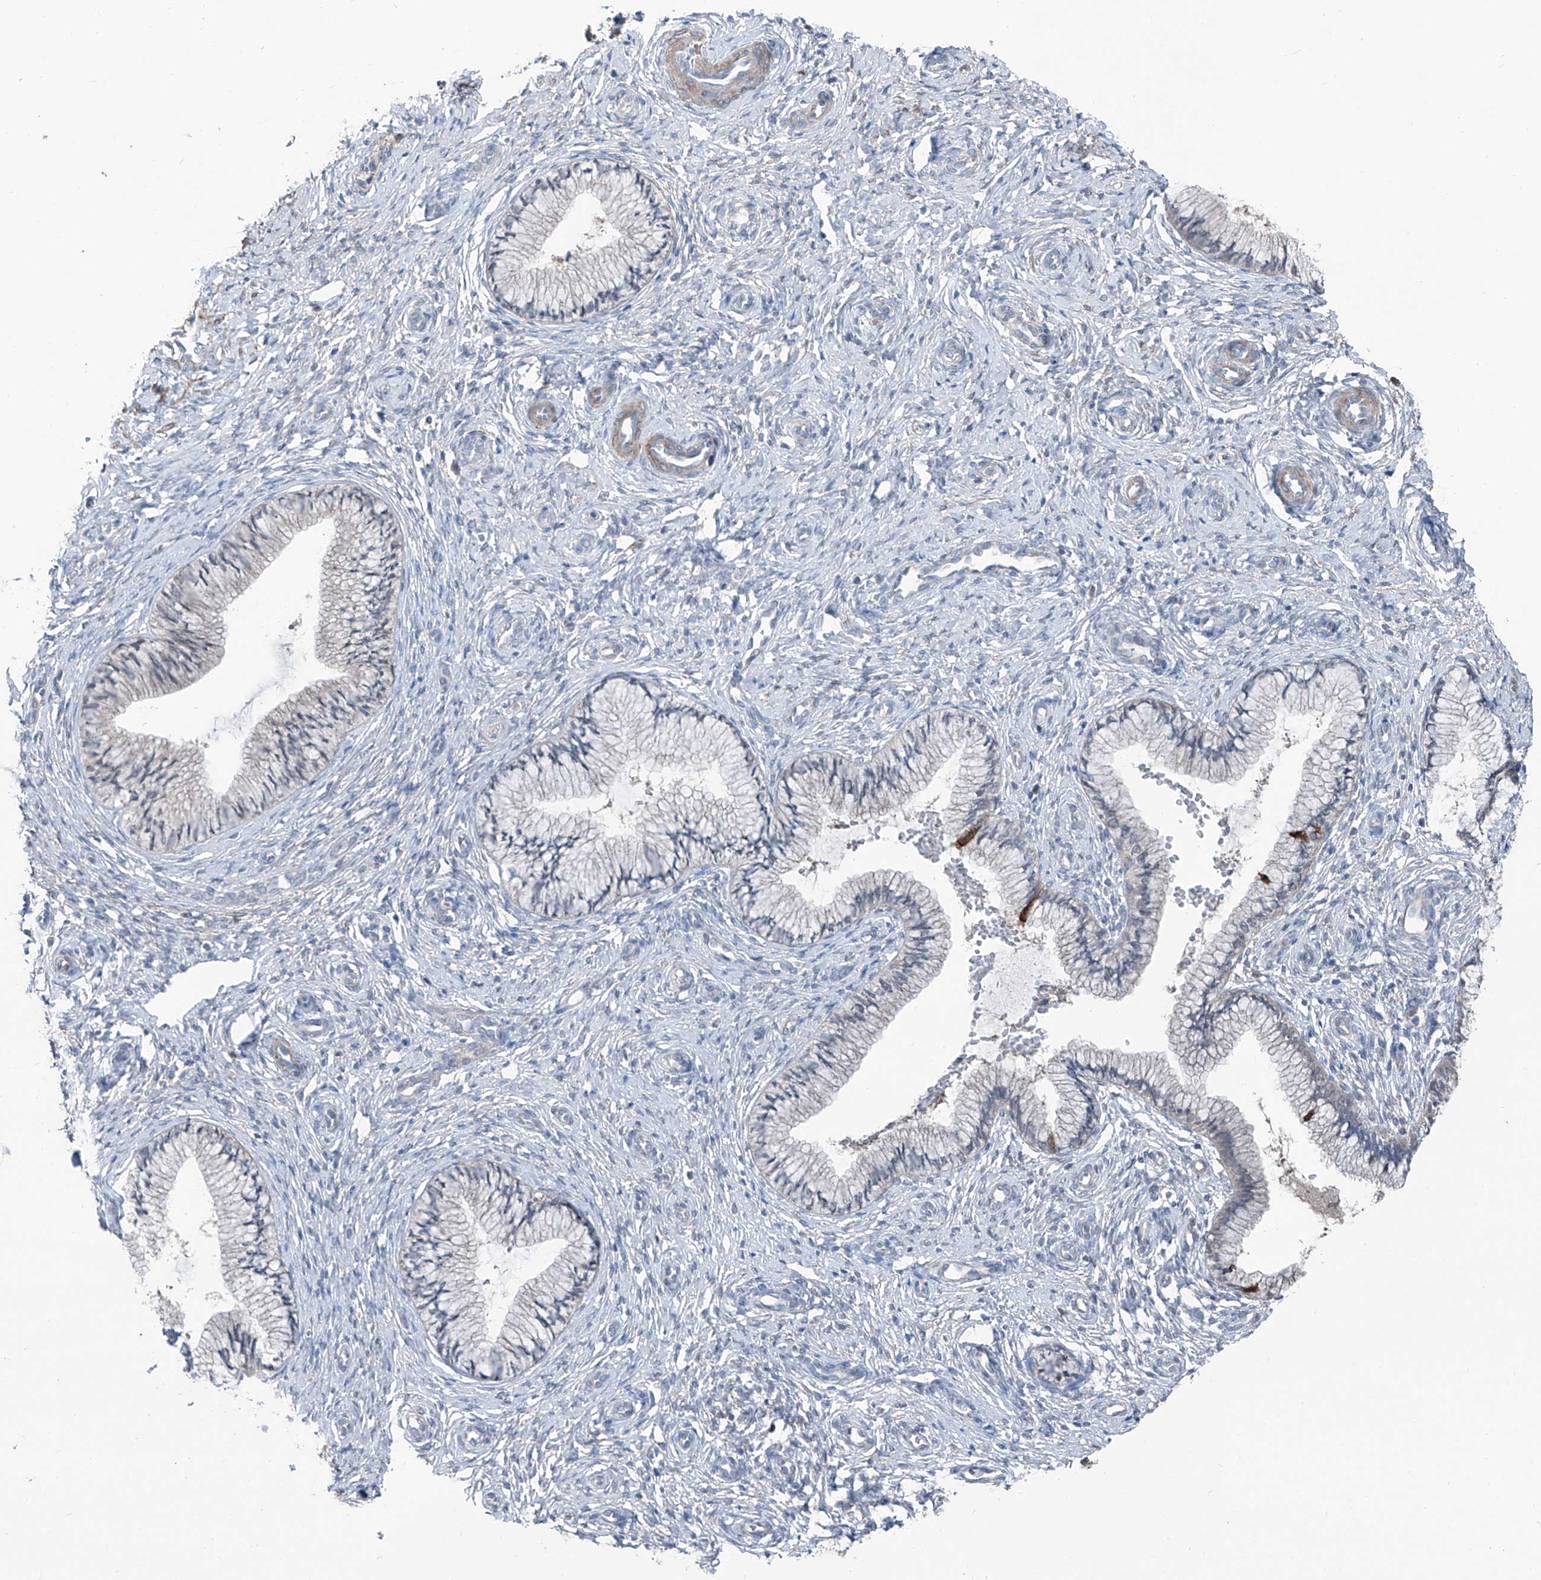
{"staining": {"intensity": "moderate", "quantity": "<25%", "location": "cytoplasmic/membranous"}, "tissue": "cervix", "cell_type": "Glandular cells", "image_type": "normal", "snomed": [{"axis": "morphology", "description": "Normal tissue, NOS"}, {"axis": "topography", "description": "Cervix"}], "caption": "A low amount of moderate cytoplasmic/membranous staining is appreciated in approximately <25% of glandular cells in normal cervix. Nuclei are stained in blue.", "gene": "HSPB11", "patient": {"sex": "female", "age": 27}}